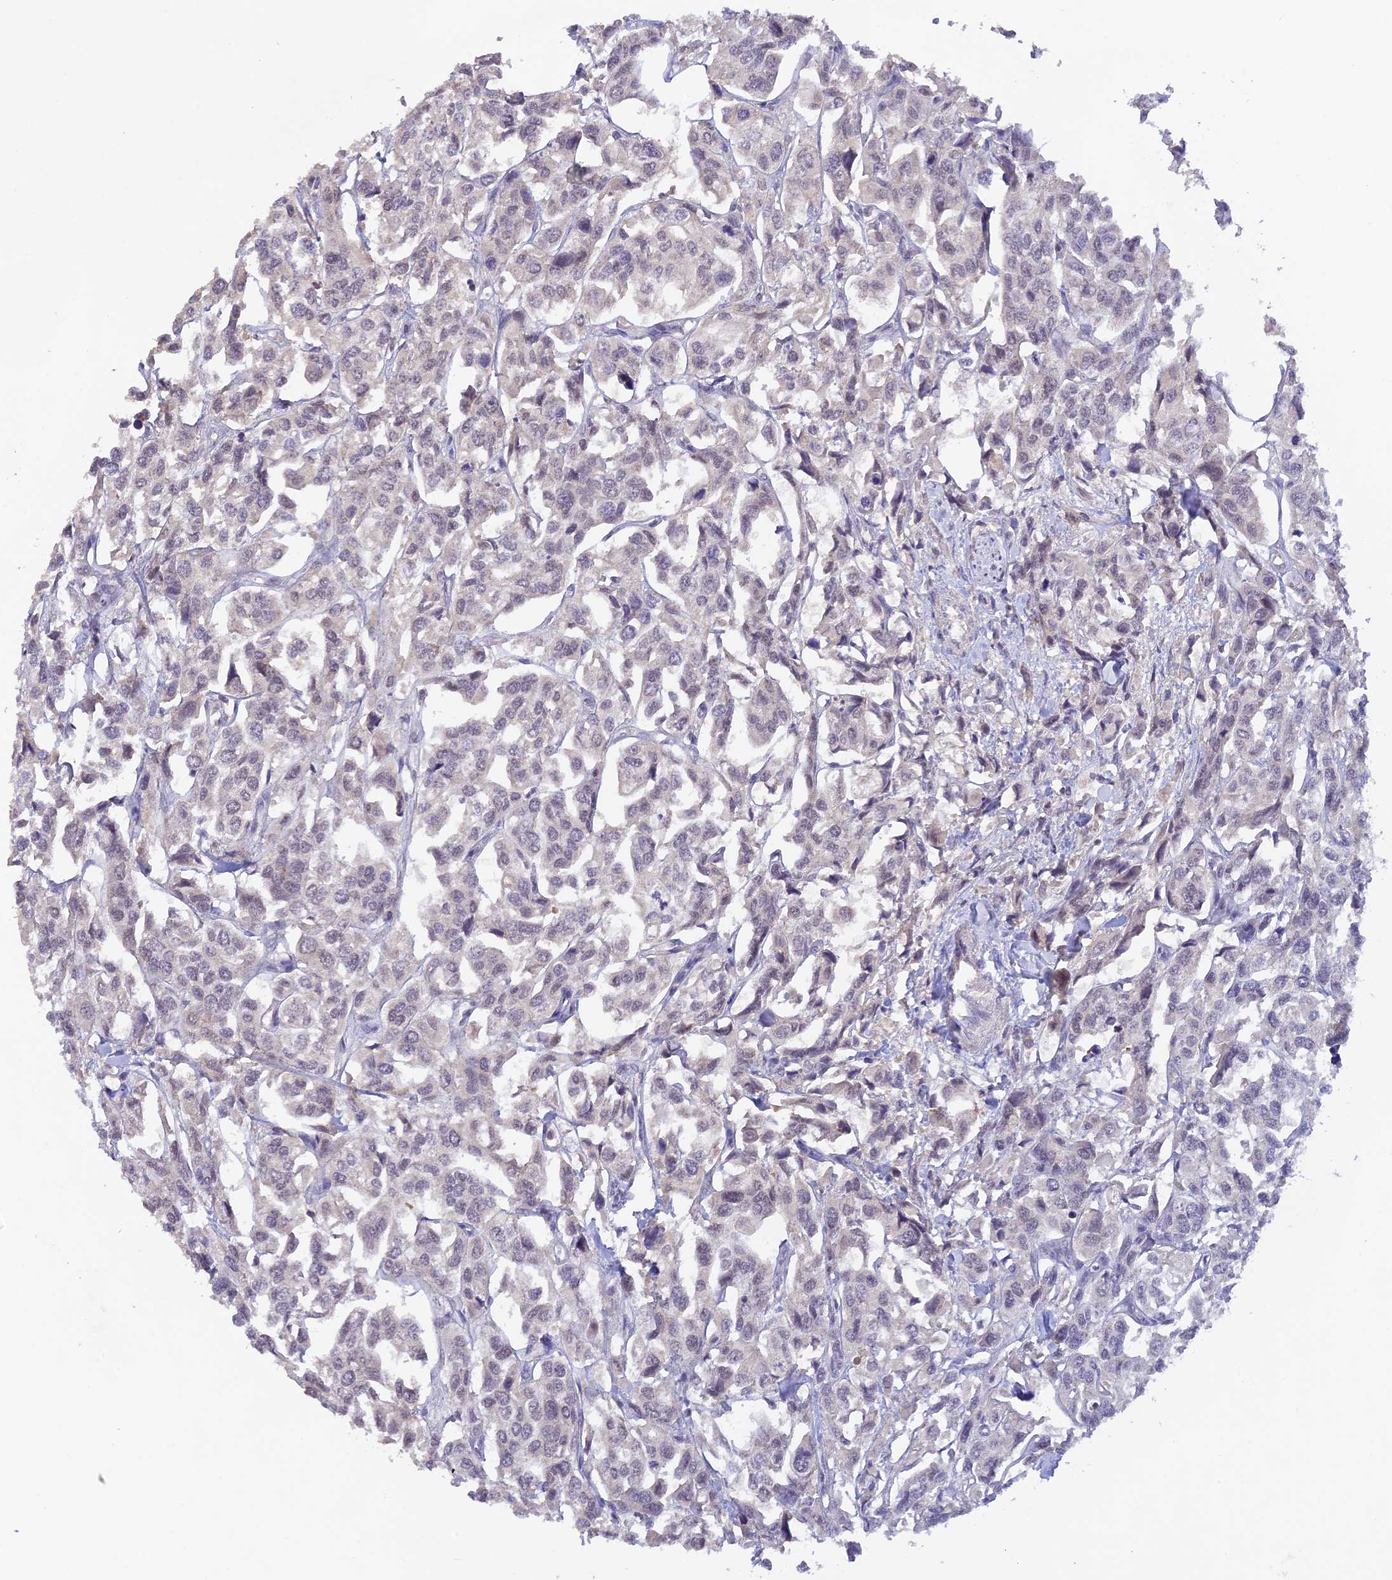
{"staining": {"intensity": "negative", "quantity": "none", "location": "none"}, "tissue": "urothelial cancer", "cell_type": "Tumor cells", "image_type": "cancer", "snomed": [{"axis": "morphology", "description": "Urothelial carcinoma, High grade"}, {"axis": "topography", "description": "Urinary bladder"}], "caption": "An image of high-grade urothelial carcinoma stained for a protein exhibits no brown staining in tumor cells. The staining was performed using DAB to visualize the protein expression in brown, while the nuclei were stained in blue with hematoxylin (Magnification: 20x).", "gene": "ZNF436", "patient": {"sex": "male", "age": 67}}